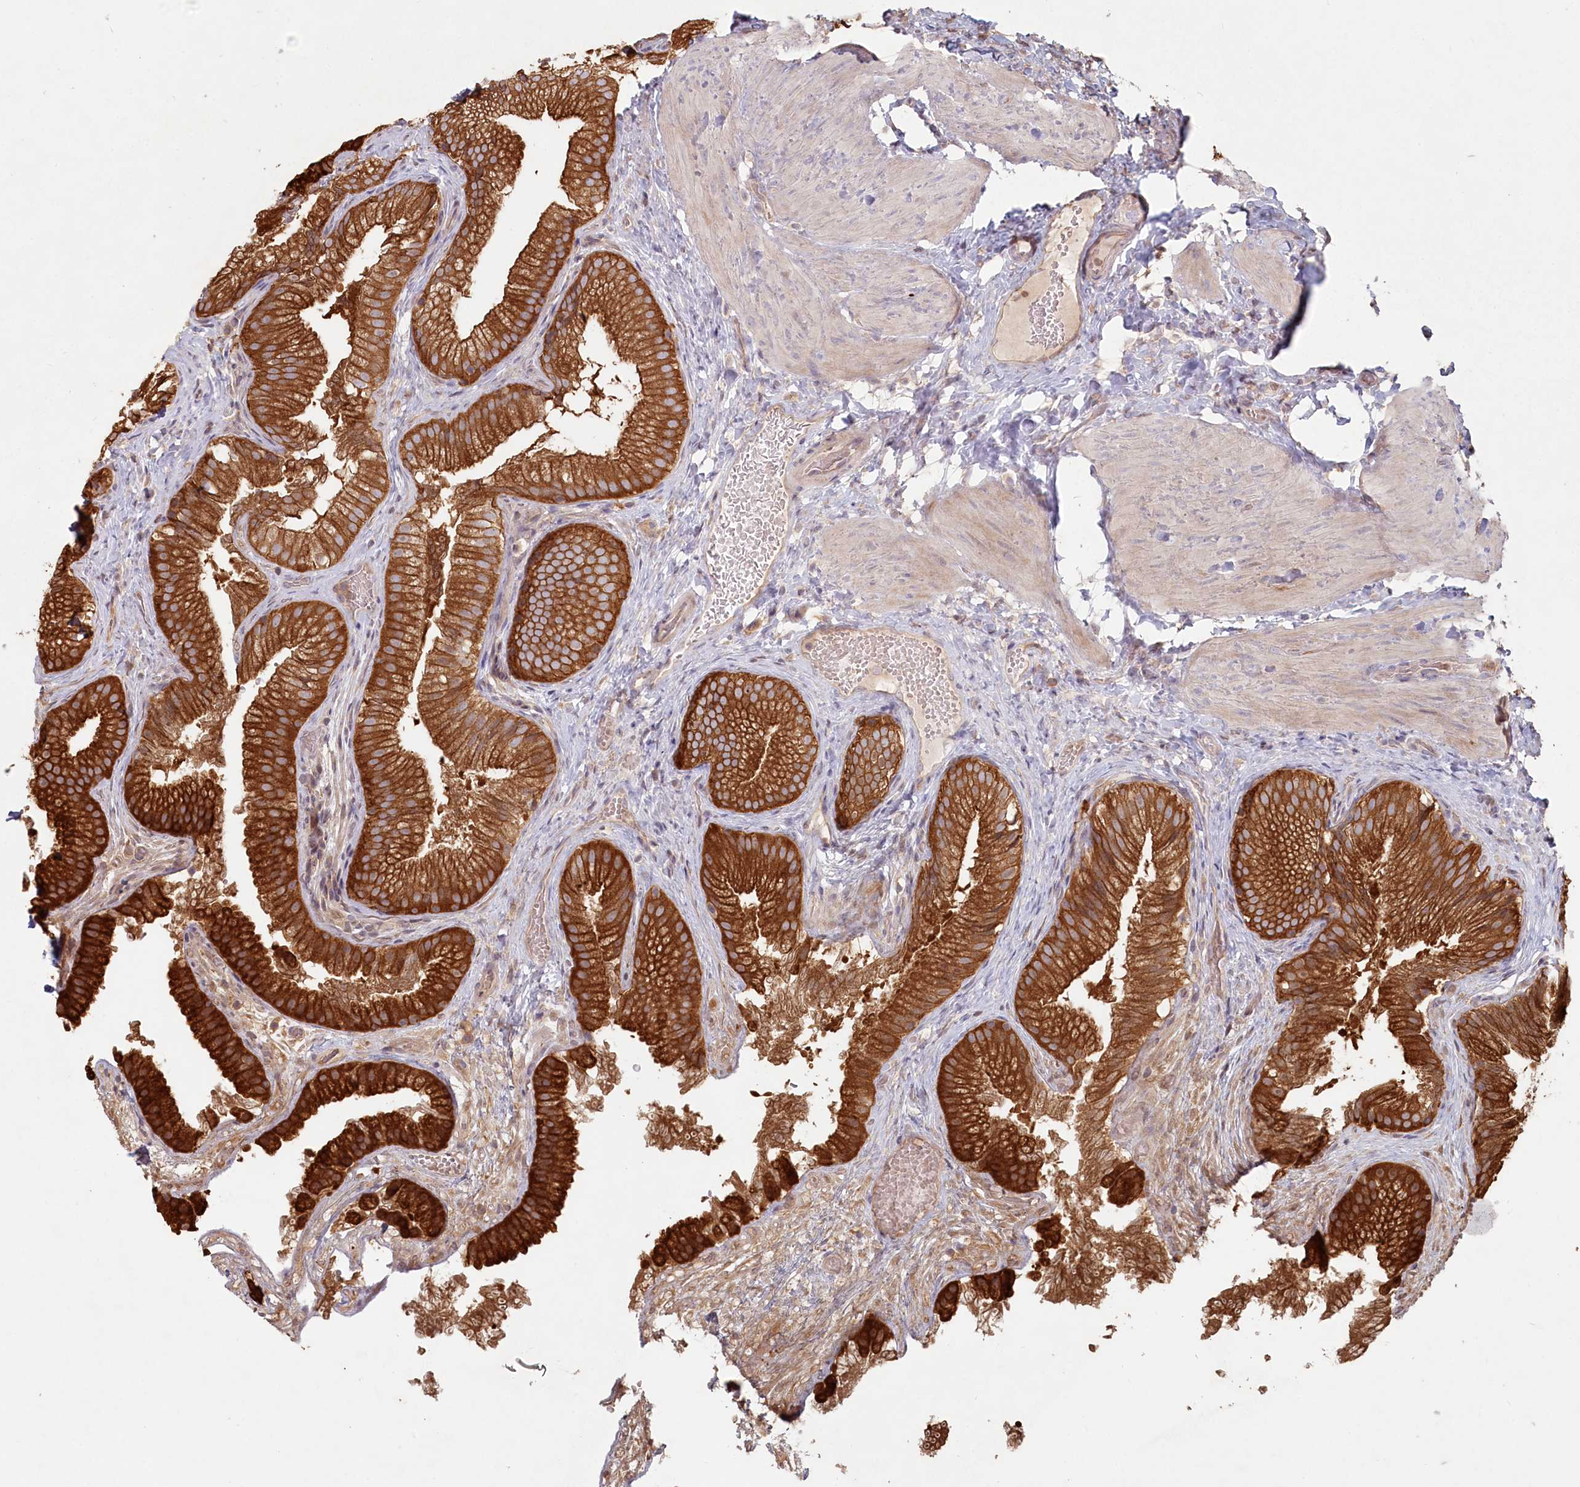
{"staining": {"intensity": "strong", "quantity": ">75%", "location": "cytoplasmic/membranous"}, "tissue": "gallbladder", "cell_type": "Glandular cells", "image_type": "normal", "snomed": [{"axis": "morphology", "description": "Normal tissue, NOS"}, {"axis": "topography", "description": "Gallbladder"}], "caption": "Protein expression analysis of unremarkable human gallbladder reveals strong cytoplasmic/membranous positivity in about >75% of glandular cells. Using DAB (3,3'-diaminobenzidine) (brown) and hematoxylin (blue) stains, captured at high magnification using brightfield microscopy.", "gene": "HAL", "patient": {"sex": "female", "age": 30}}